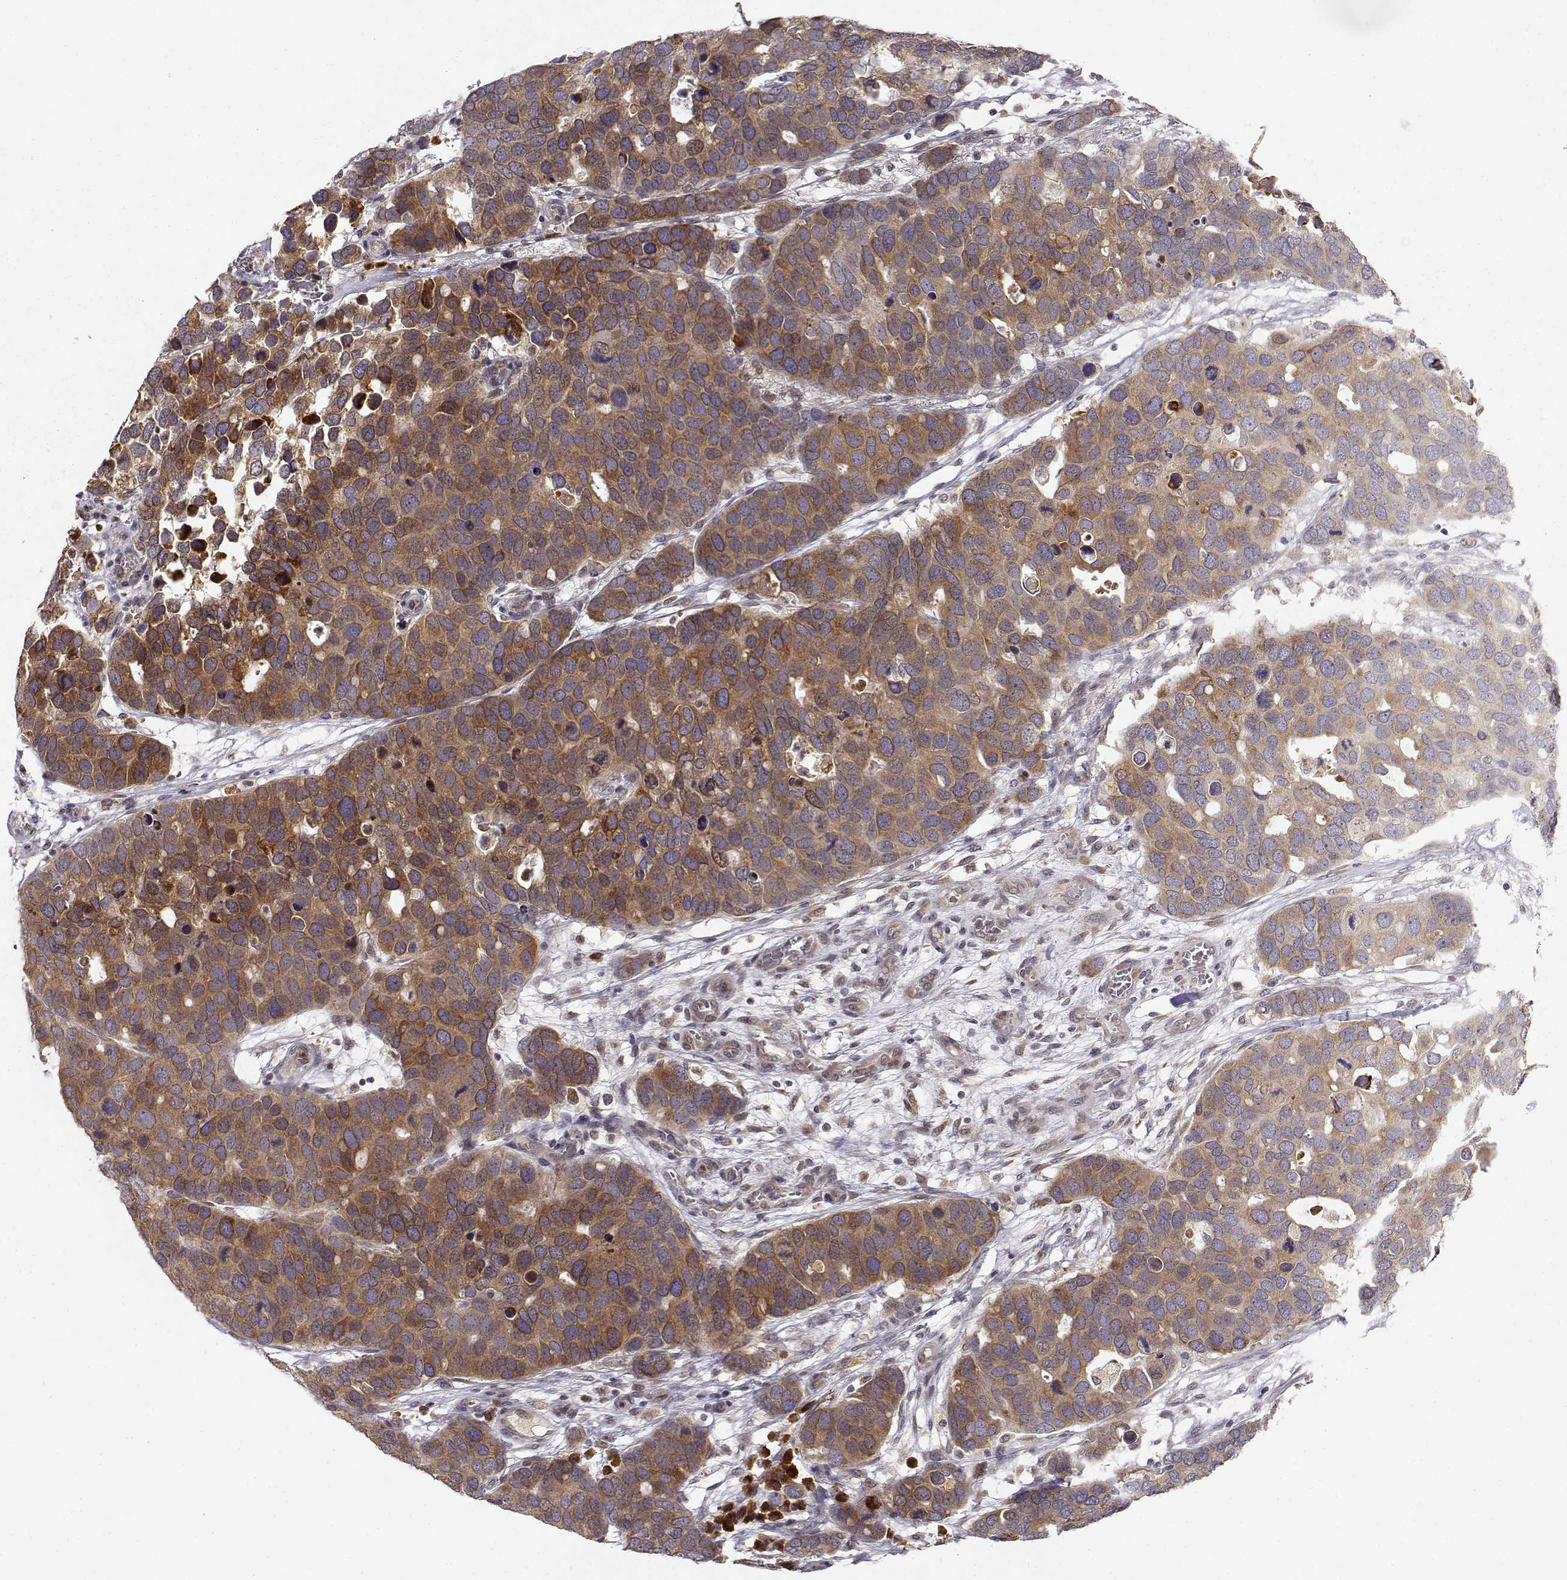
{"staining": {"intensity": "moderate", "quantity": ">75%", "location": "cytoplasmic/membranous"}, "tissue": "breast cancer", "cell_type": "Tumor cells", "image_type": "cancer", "snomed": [{"axis": "morphology", "description": "Duct carcinoma"}, {"axis": "topography", "description": "Breast"}], "caption": "Breast invasive ductal carcinoma tissue exhibits moderate cytoplasmic/membranous positivity in about >75% of tumor cells (Stains: DAB in brown, nuclei in blue, Microscopy: brightfield microscopy at high magnification).", "gene": "ERGIC2", "patient": {"sex": "female", "age": 83}}